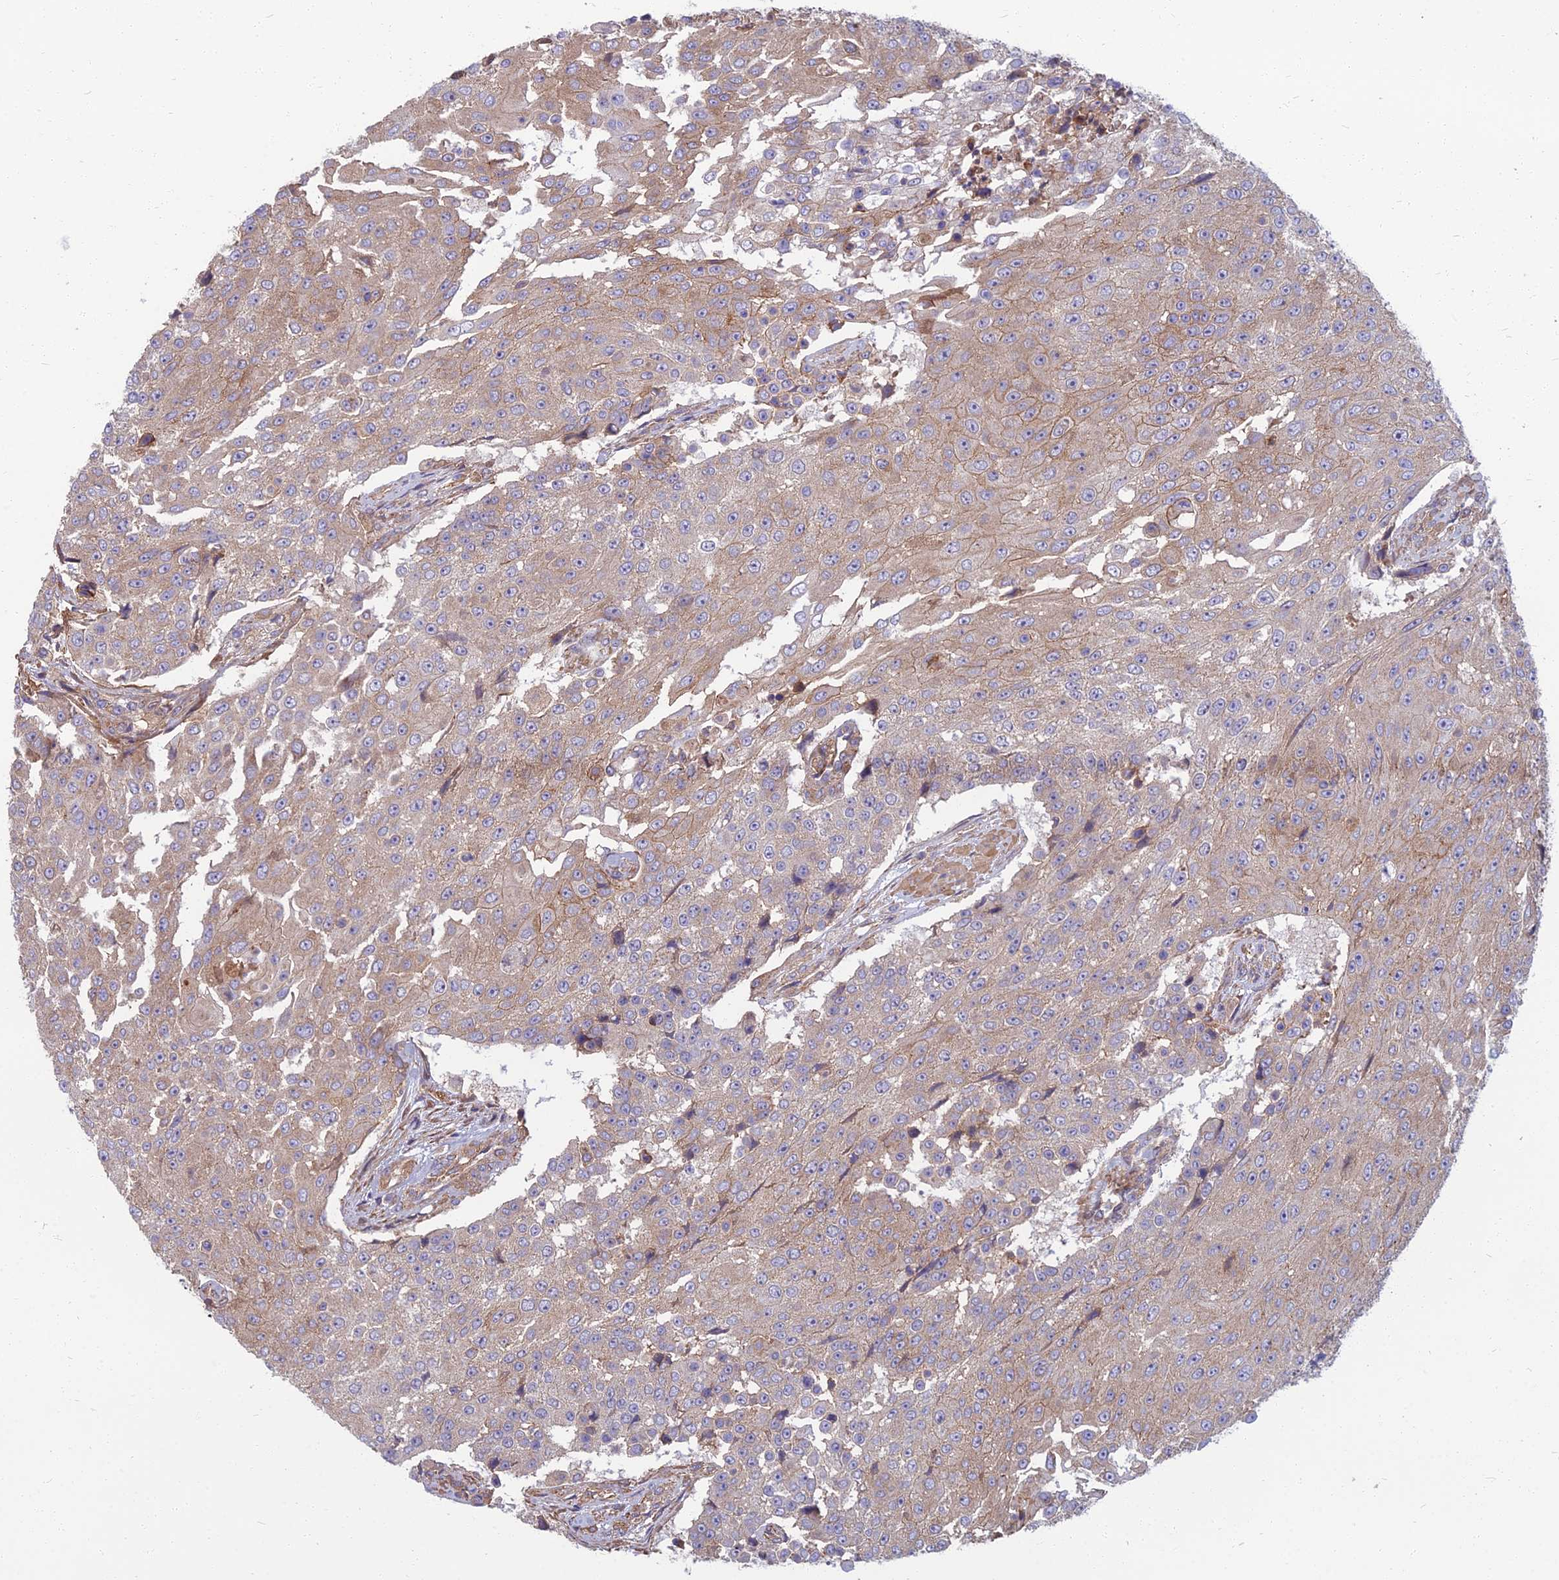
{"staining": {"intensity": "weak", "quantity": "25%-75%", "location": "cytoplasmic/membranous"}, "tissue": "urothelial cancer", "cell_type": "Tumor cells", "image_type": "cancer", "snomed": [{"axis": "morphology", "description": "Urothelial carcinoma, High grade"}, {"axis": "topography", "description": "Urinary bladder"}], "caption": "Protein staining reveals weak cytoplasmic/membranous positivity in about 25%-75% of tumor cells in urothelial cancer.", "gene": "WDR24", "patient": {"sex": "female", "age": 63}}